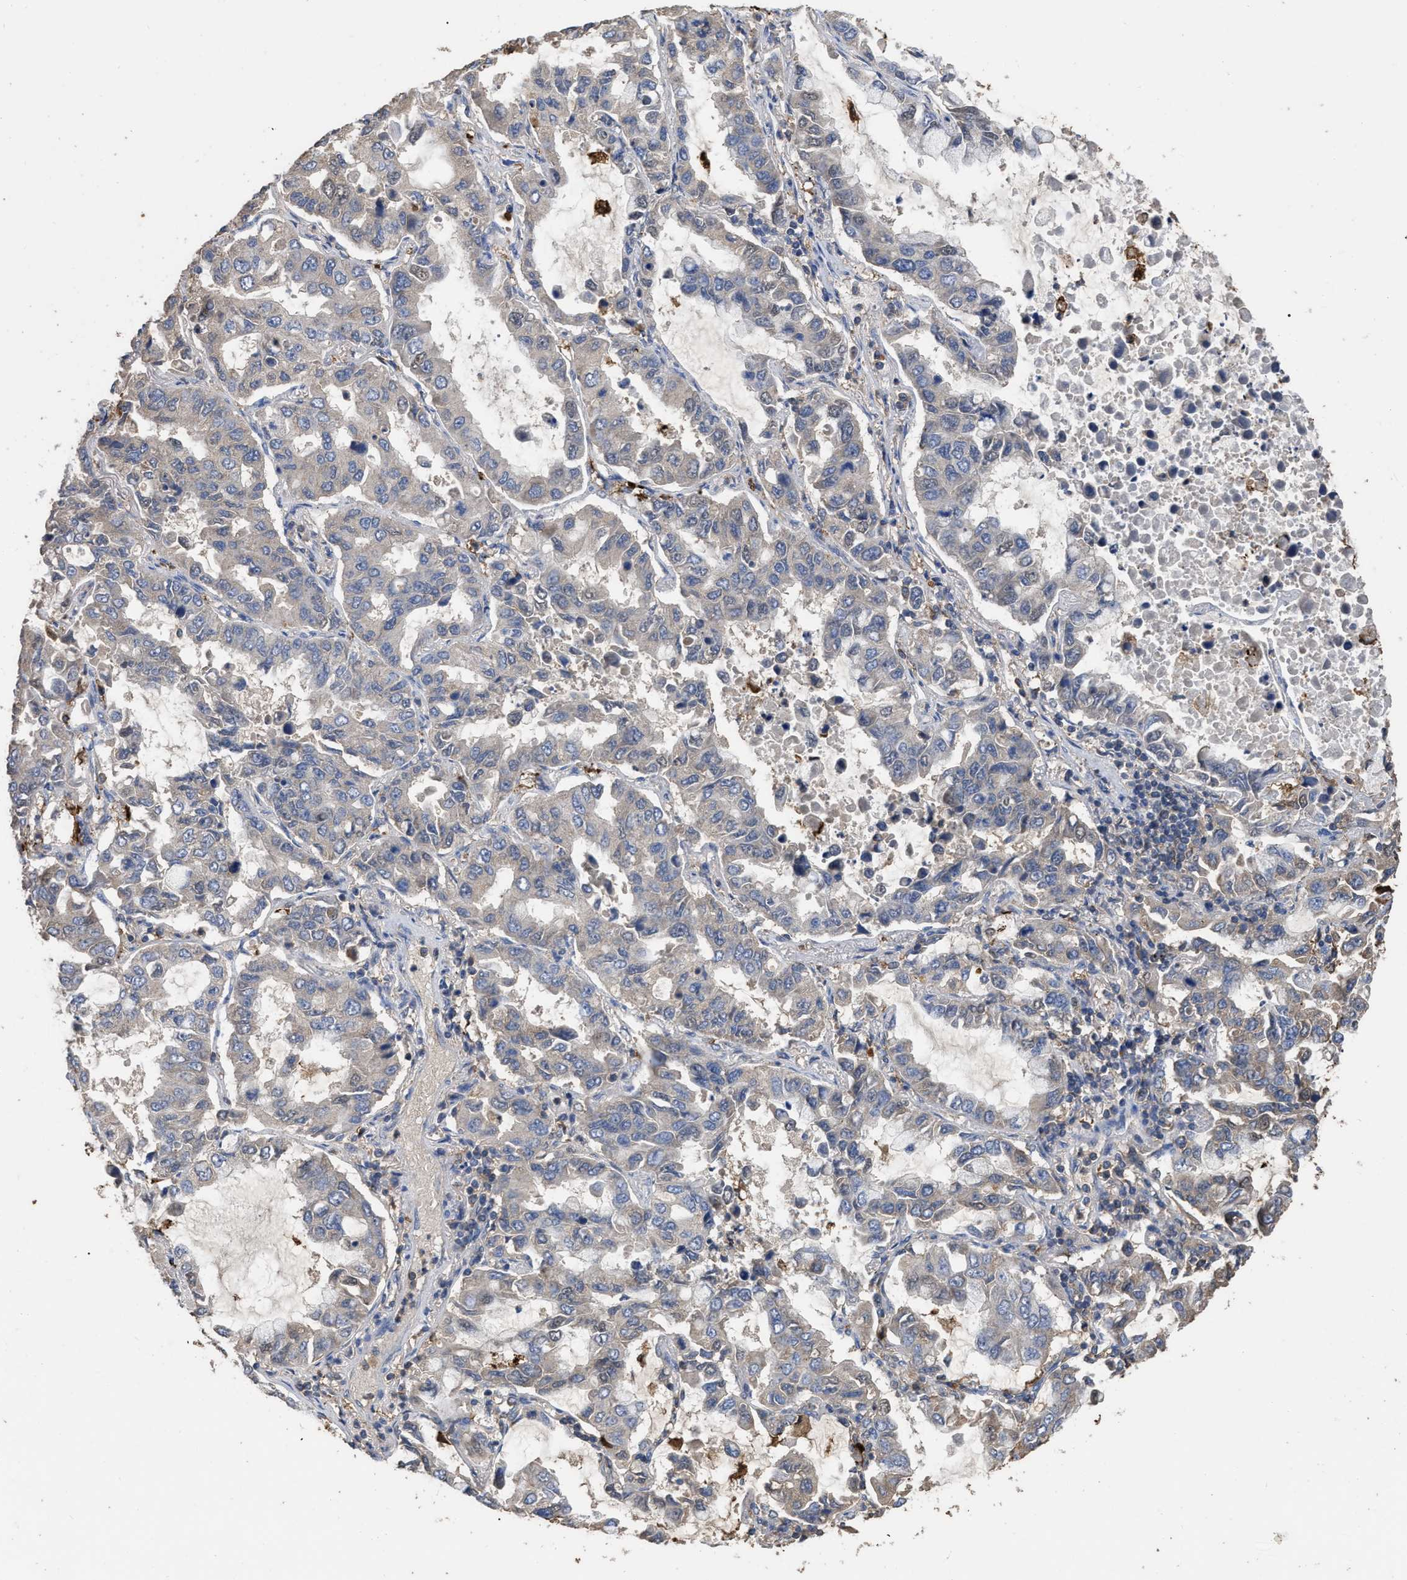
{"staining": {"intensity": "negative", "quantity": "none", "location": "none"}, "tissue": "lung cancer", "cell_type": "Tumor cells", "image_type": "cancer", "snomed": [{"axis": "morphology", "description": "Adenocarcinoma, NOS"}, {"axis": "topography", "description": "Lung"}], "caption": "The IHC photomicrograph has no significant expression in tumor cells of lung cancer tissue.", "gene": "GPR179", "patient": {"sex": "male", "age": 64}}